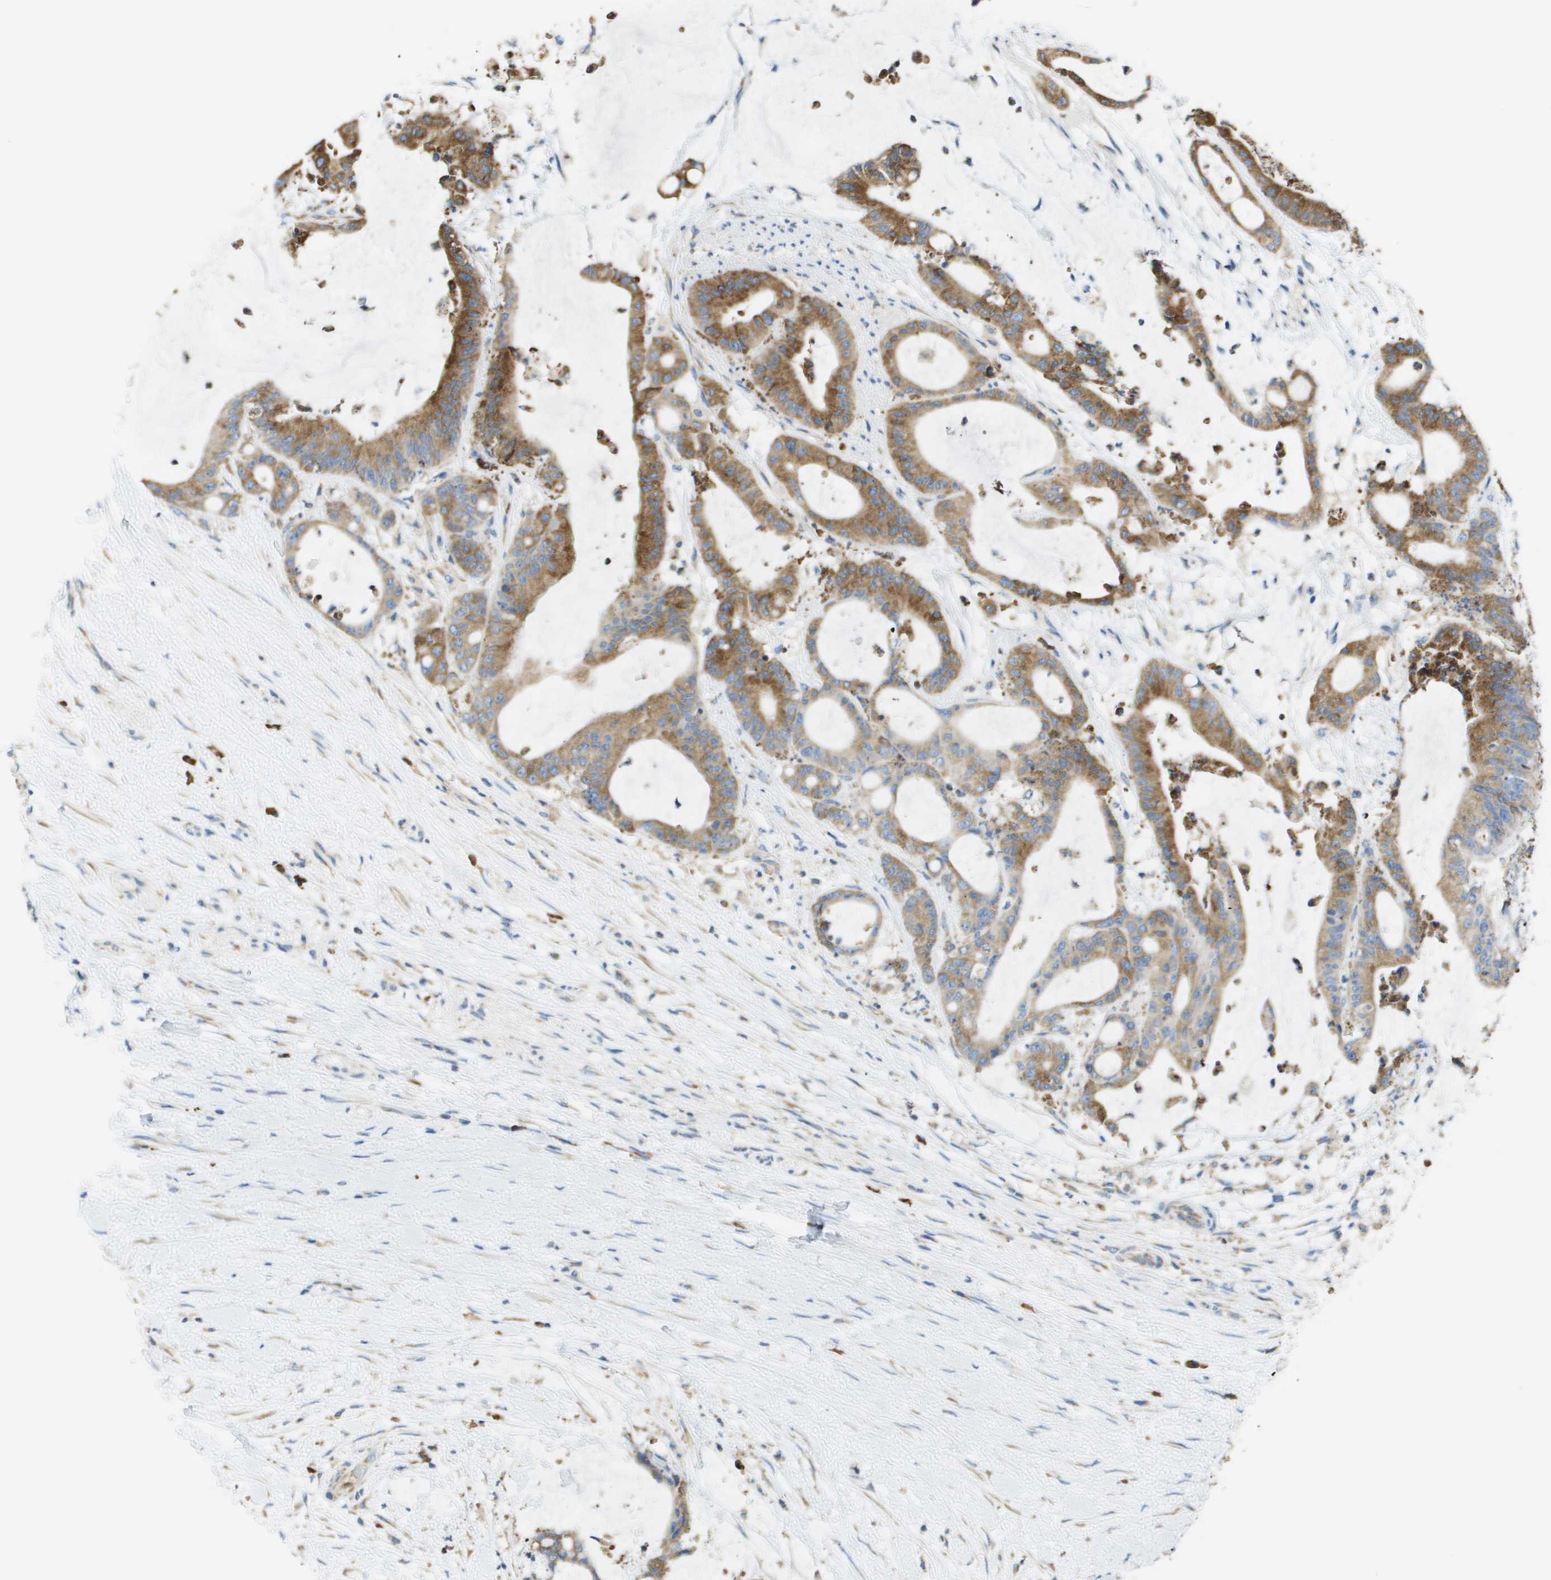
{"staining": {"intensity": "moderate", "quantity": ">75%", "location": "cytoplasmic/membranous"}, "tissue": "liver cancer", "cell_type": "Tumor cells", "image_type": "cancer", "snomed": [{"axis": "morphology", "description": "Cholangiocarcinoma"}, {"axis": "topography", "description": "Liver"}], "caption": "Brown immunohistochemical staining in human liver cancer (cholangiocarcinoma) shows moderate cytoplasmic/membranous positivity in approximately >75% of tumor cells.", "gene": "SDR42E1", "patient": {"sex": "female", "age": 73}}